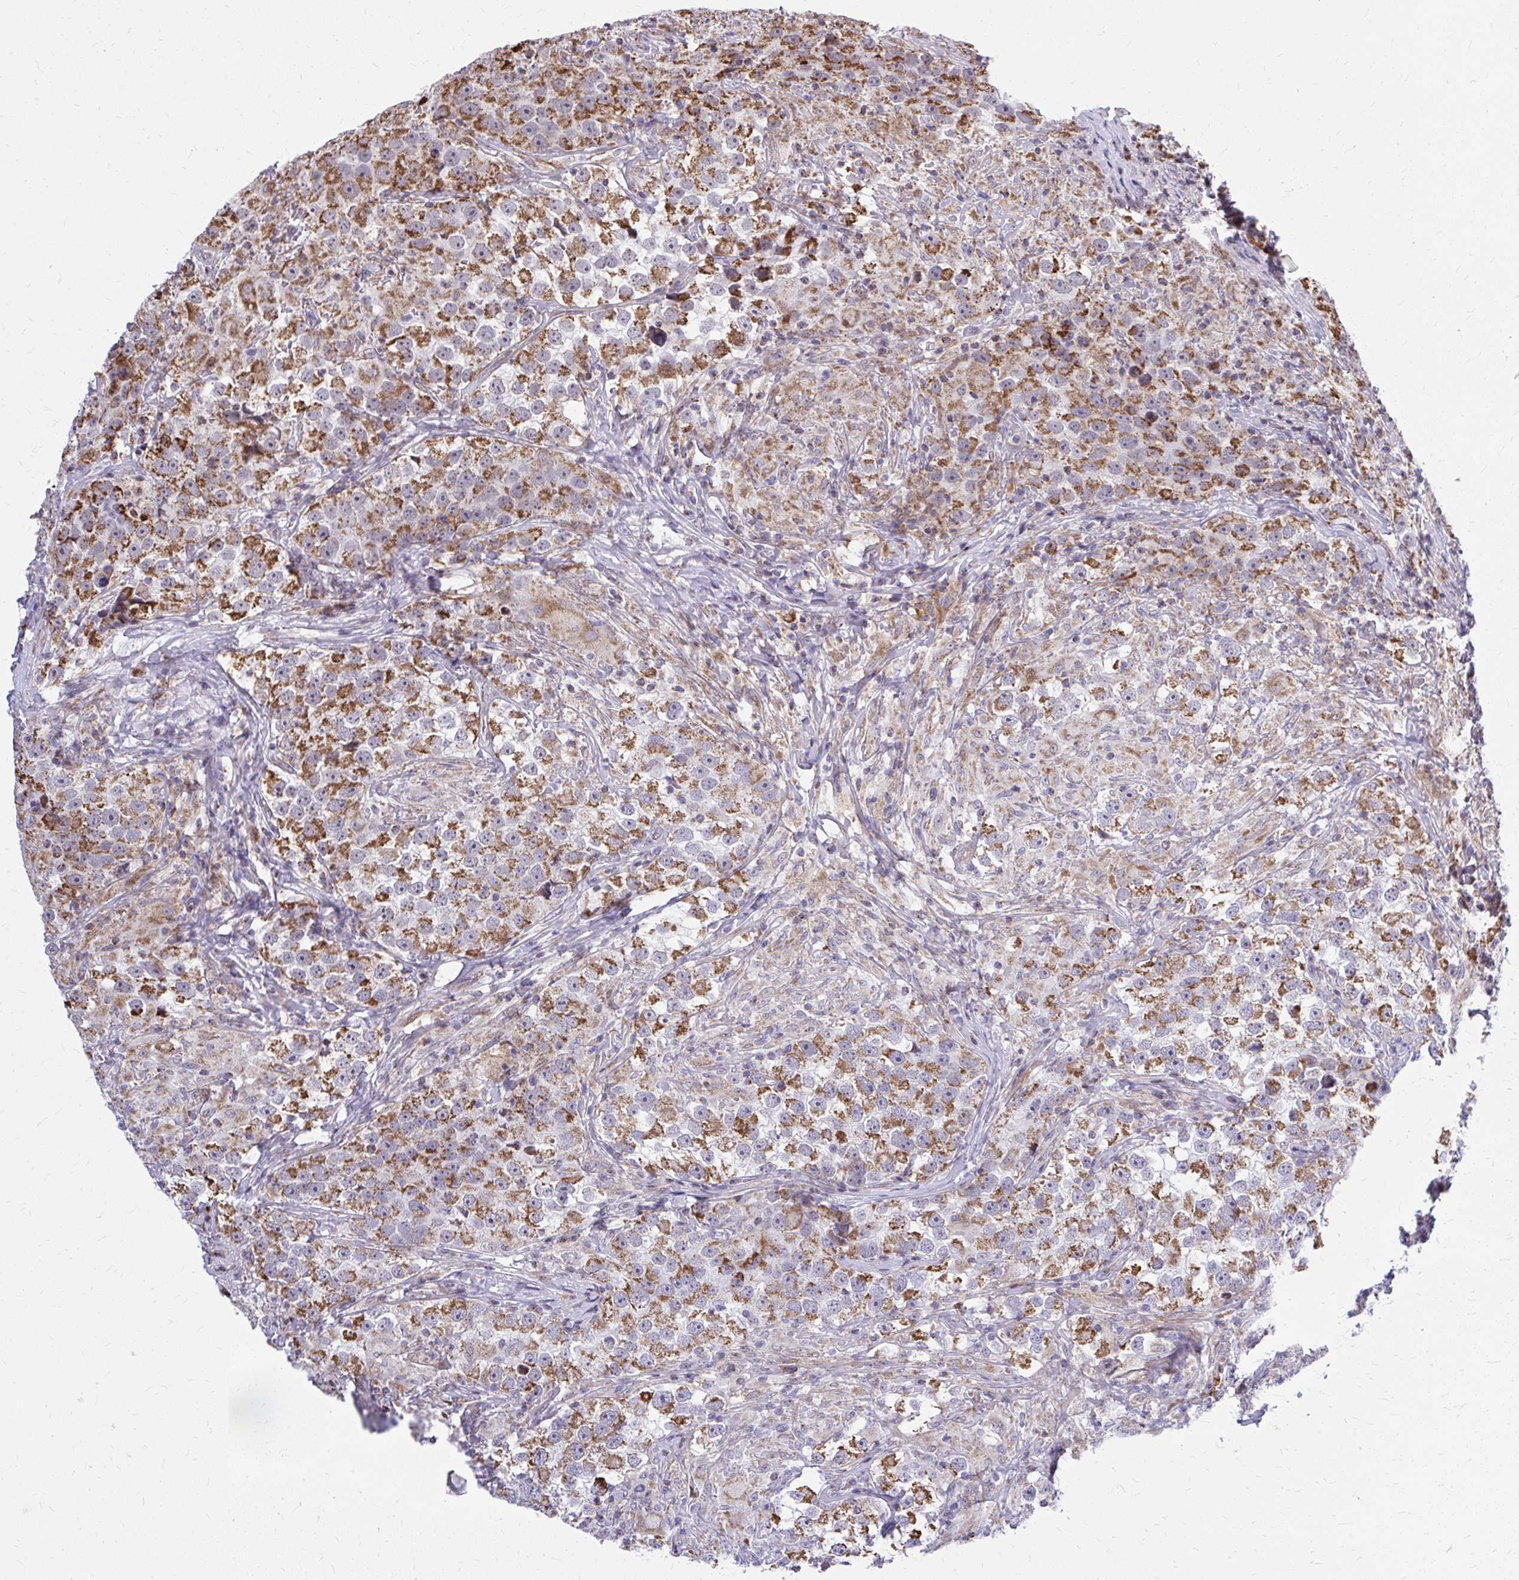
{"staining": {"intensity": "strong", "quantity": ">75%", "location": "cytoplasmic/membranous"}, "tissue": "testis cancer", "cell_type": "Tumor cells", "image_type": "cancer", "snomed": [{"axis": "morphology", "description": "Seminoma, NOS"}, {"axis": "topography", "description": "Testis"}], "caption": "Immunohistochemistry staining of testis seminoma, which exhibits high levels of strong cytoplasmic/membranous staining in approximately >75% of tumor cells indicating strong cytoplasmic/membranous protein expression. The staining was performed using DAB (brown) for protein detection and nuclei were counterstained in hematoxylin (blue).", "gene": "ZNF362", "patient": {"sex": "male", "age": 46}}